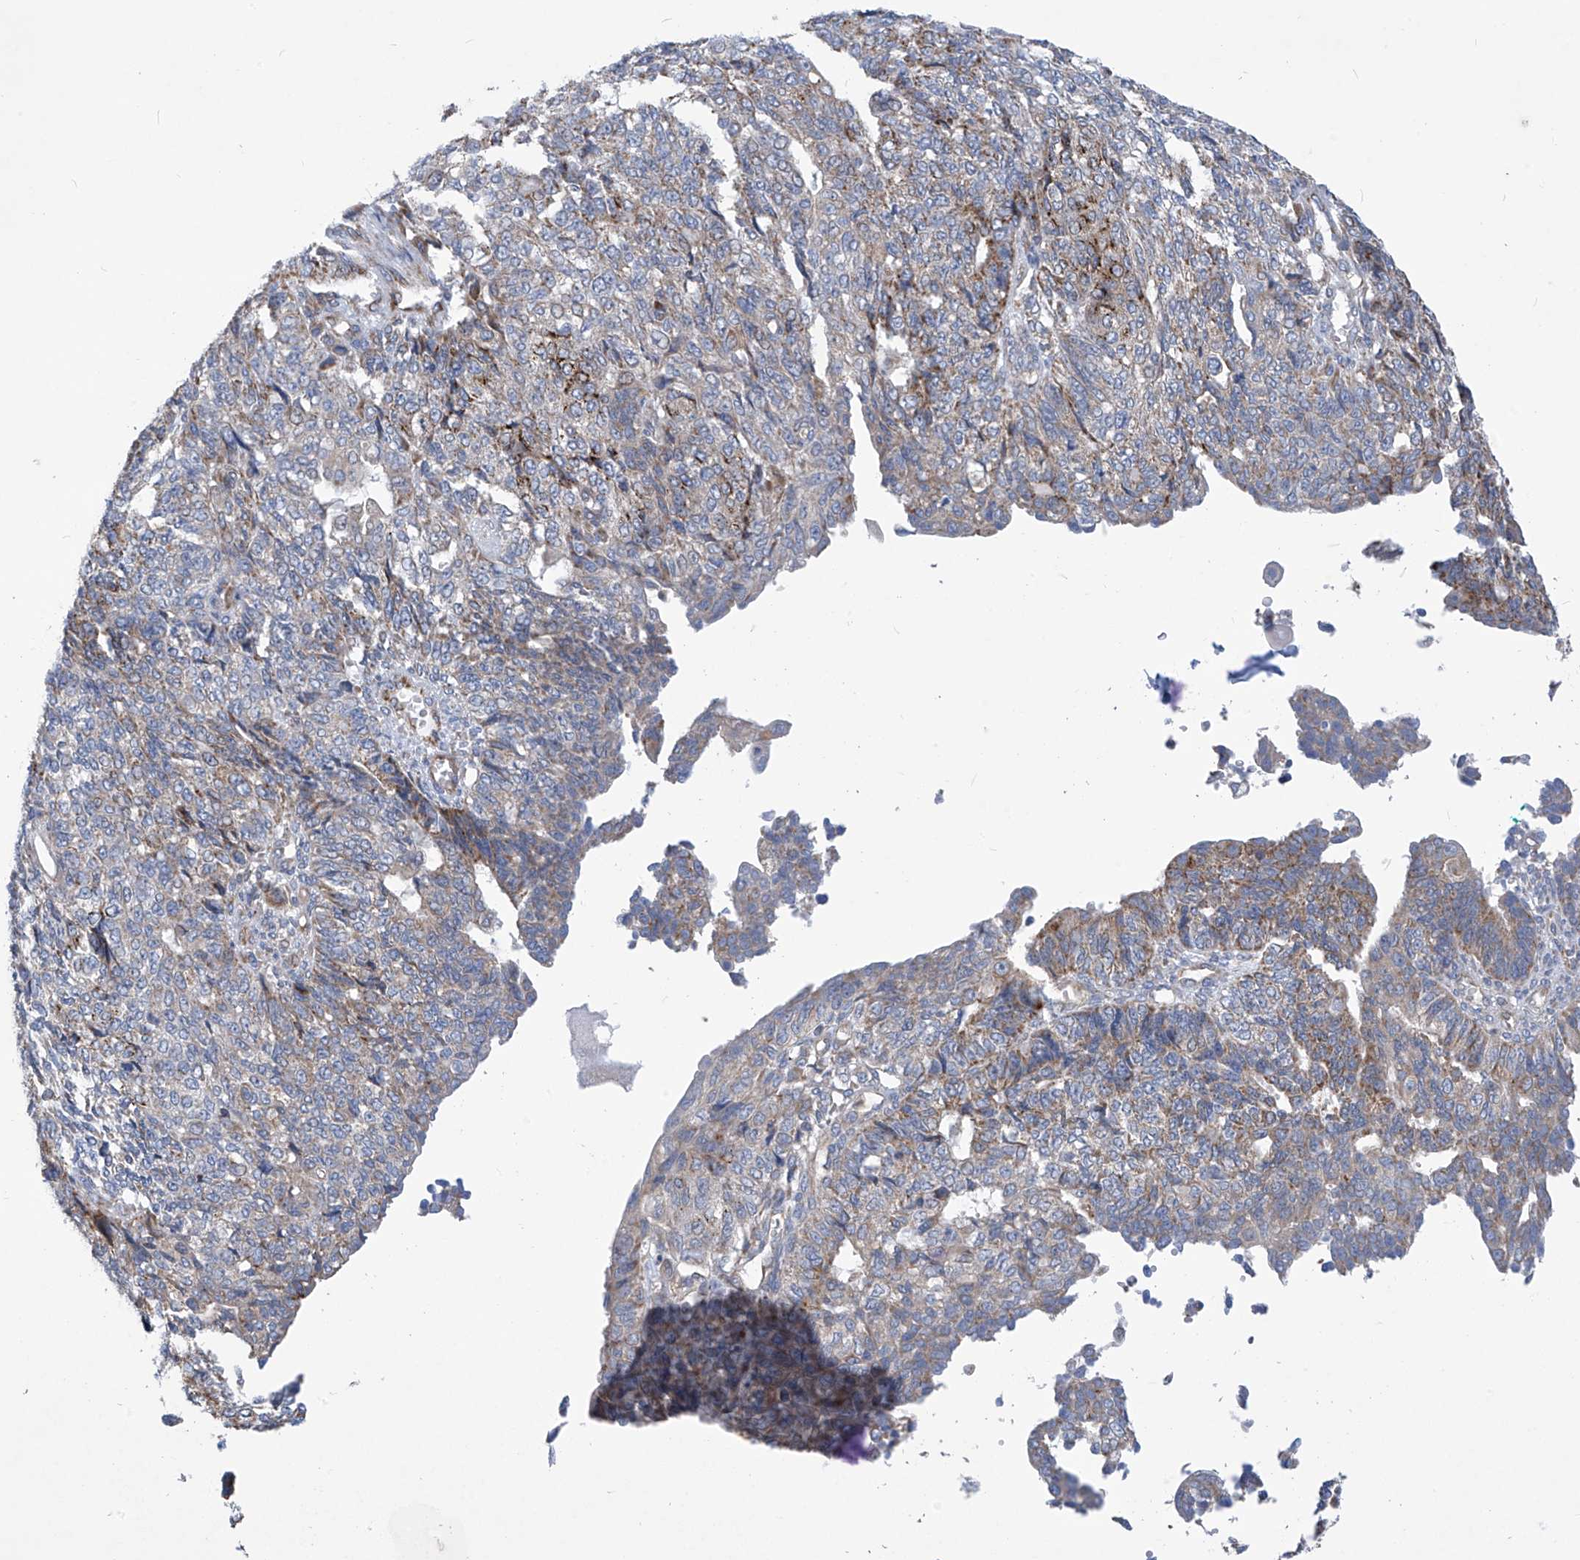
{"staining": {"intensity": "moderate", "quantity": "<25%", "location": "cytoplasmic/membranous"}, "tissue": "endometrial cancer", "cell_type": "Tumor cells", "image_type": "cancer", "snomed": [{"axis": "morphology", "description": "Adenocarcinoma, NOS"}, {"axis": "topography", "description": "Endometrium"}], "caption": "Protein staining by immunohistochemistry demonstrates moderate cytoplasmic/membranous staining in about <25% of tumor cells in endometrial cancer (adenocarcinoma).", "gene": "EIF5B", "patient": {"sex": "female", "age": 32}}